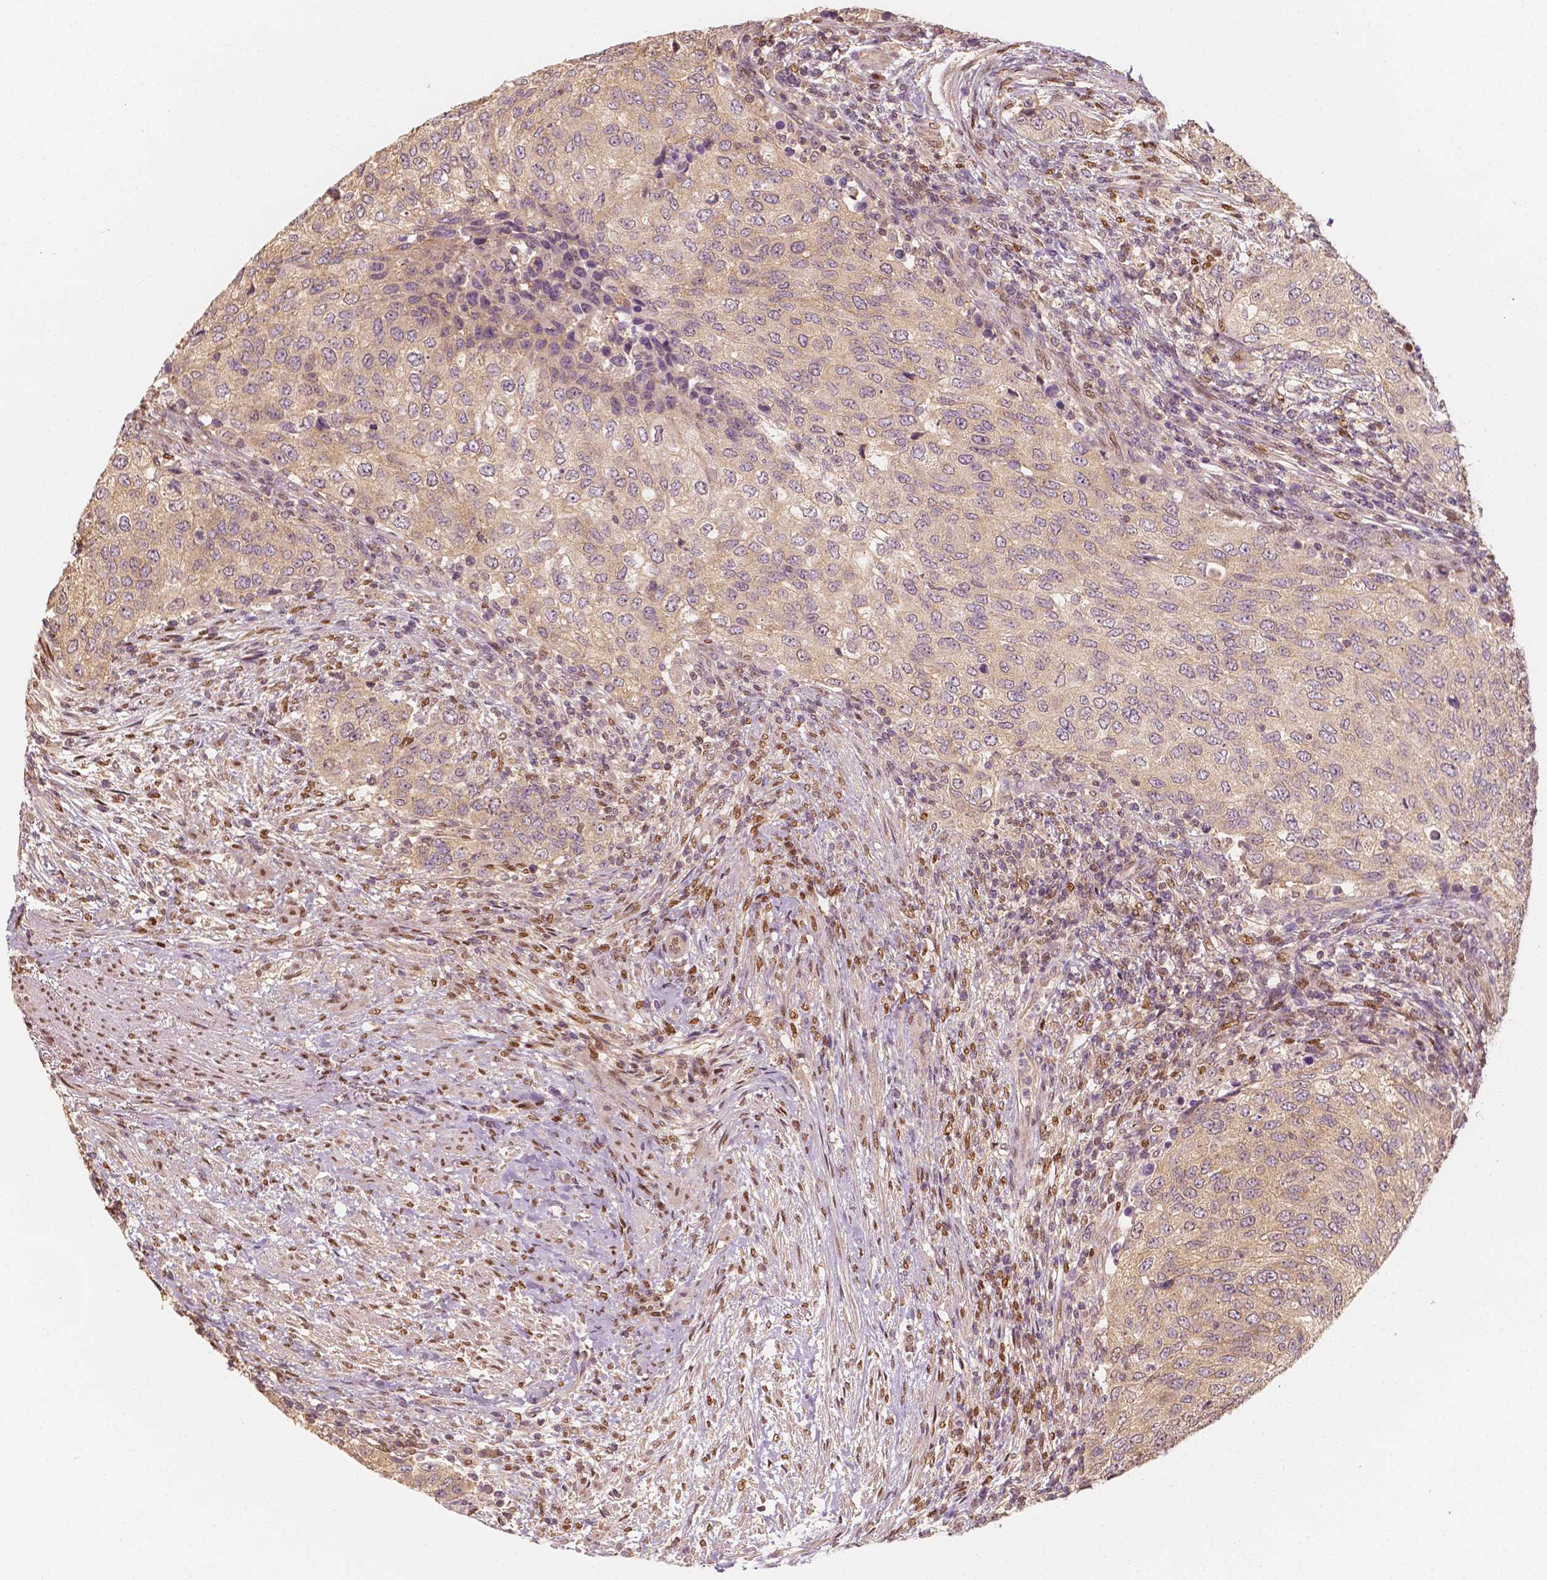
{"staining": {"intensity": "weak", "quantity": "25%-75%", "location": "cytoplasmic/membranous"}, "tissue": "urothelial cancer", "cell_type": "Tumor cells", "image_type": "cancer", "snomed": [{"axis": "morphology", "description": "Urothelial carcinoma, High grade"}, {"axis": "topography", "description": "Urinary bladder"}], "caption": "Tumor cells reveal weak cytoplasmic/membranous staining in about 25%-75% of cells in urothelial carcinoma (high-grade).", "gene": "TBC1D17", "patient": {"sex": "female", "age": 78}}